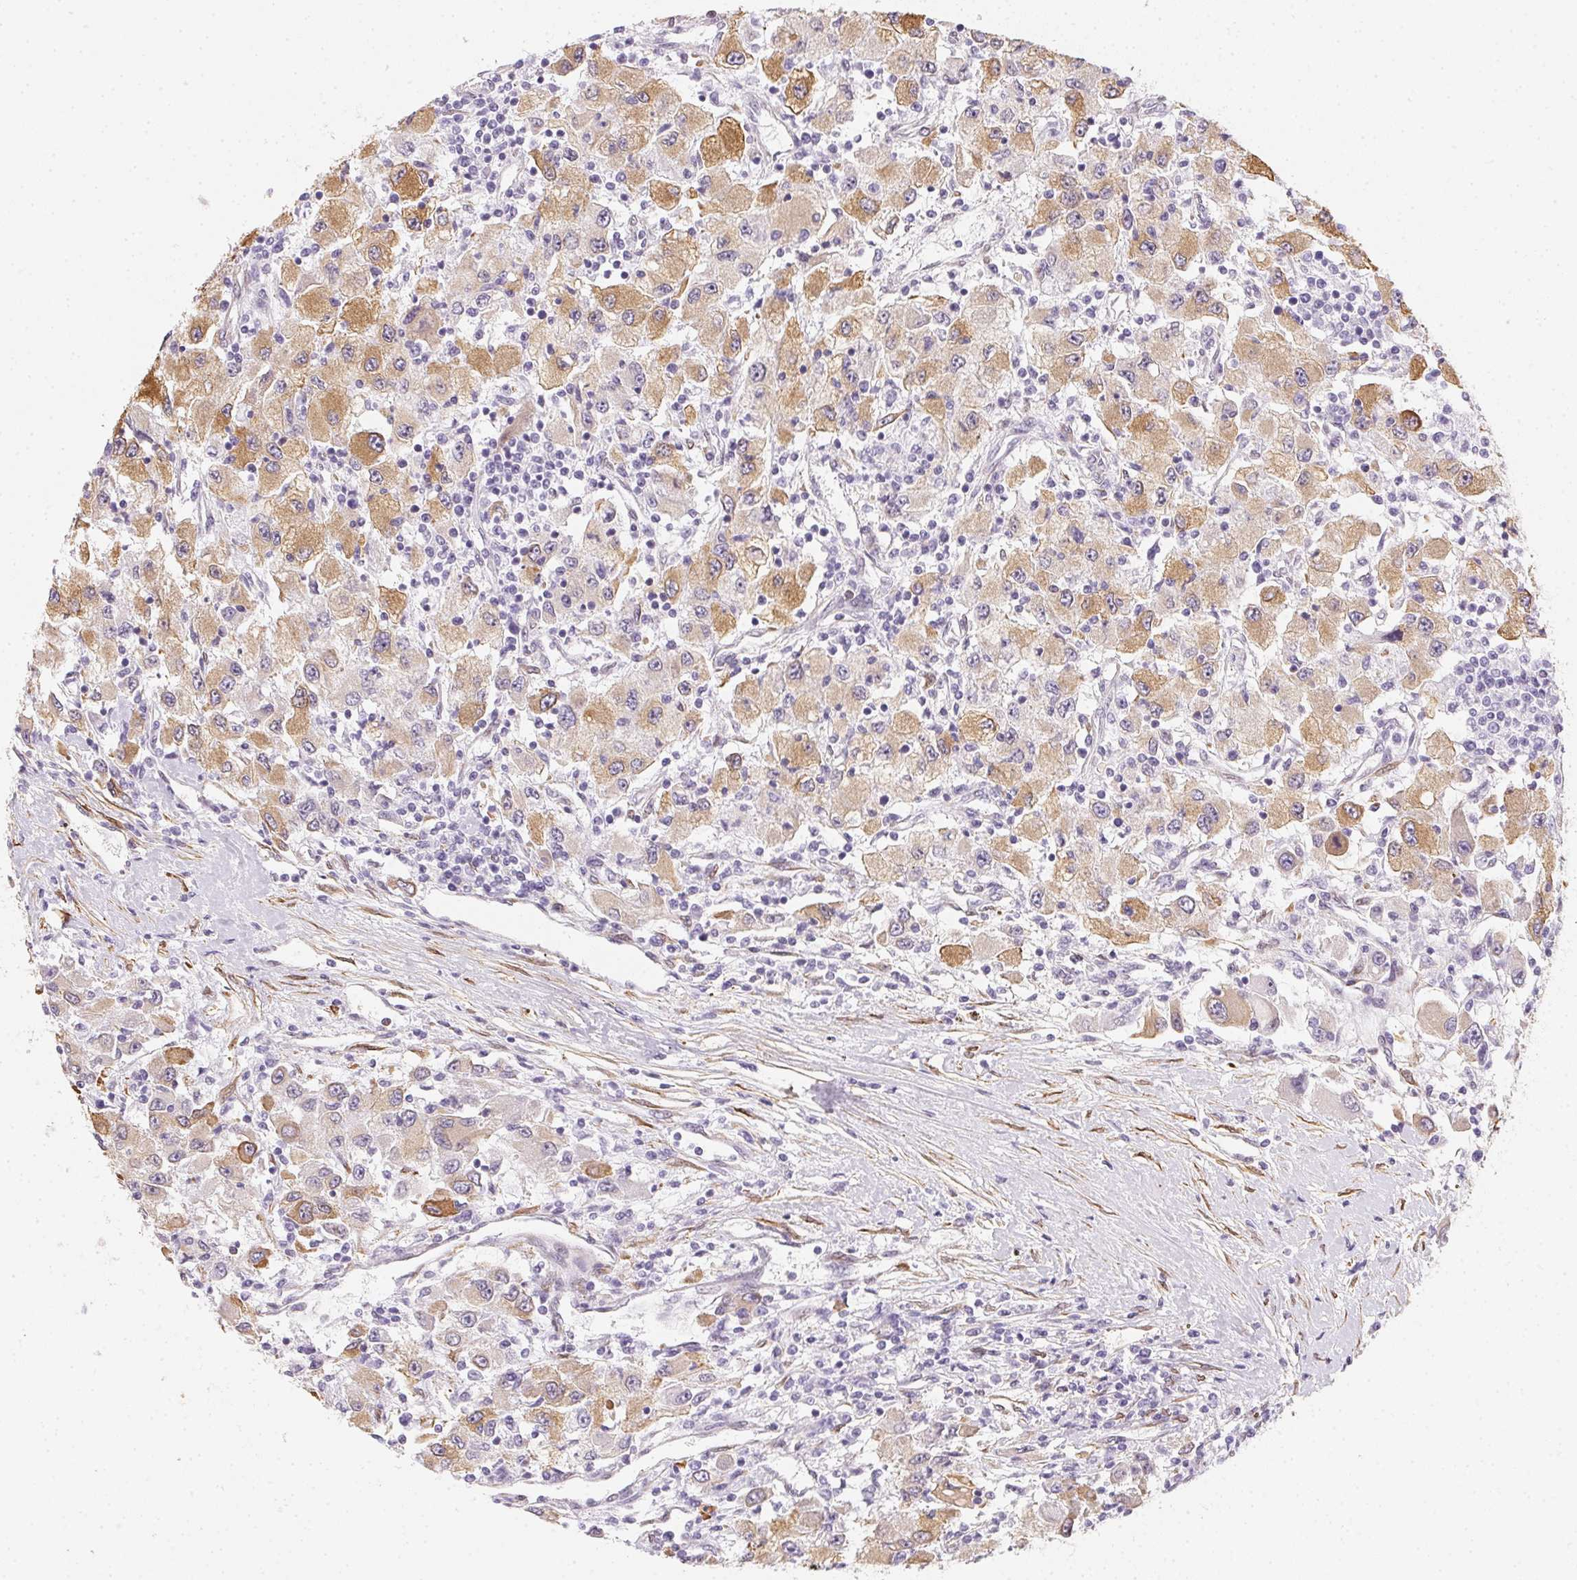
{"staining": {"intensity": "moderate", "quantity": "25%-75%", "location": "cytoplasmic/membranous"}, "tissue": "renal cancer", "cell_type": "Tumor cells", "image_type": "cancer", "snomed": [{"axis": "morphology", "description": "Adenocarcinoma, NOS"}, {"axis": "topography", "description": "Kidney"}], "caption": "Renal cancer (adenocarcinoma) stained with IHC reveals moderate cytoplasmic/membranous expression in about 25%-75% of tumor cells.", "gene": "RSBN1", "patient": {"sex": "female", "age": 67}}